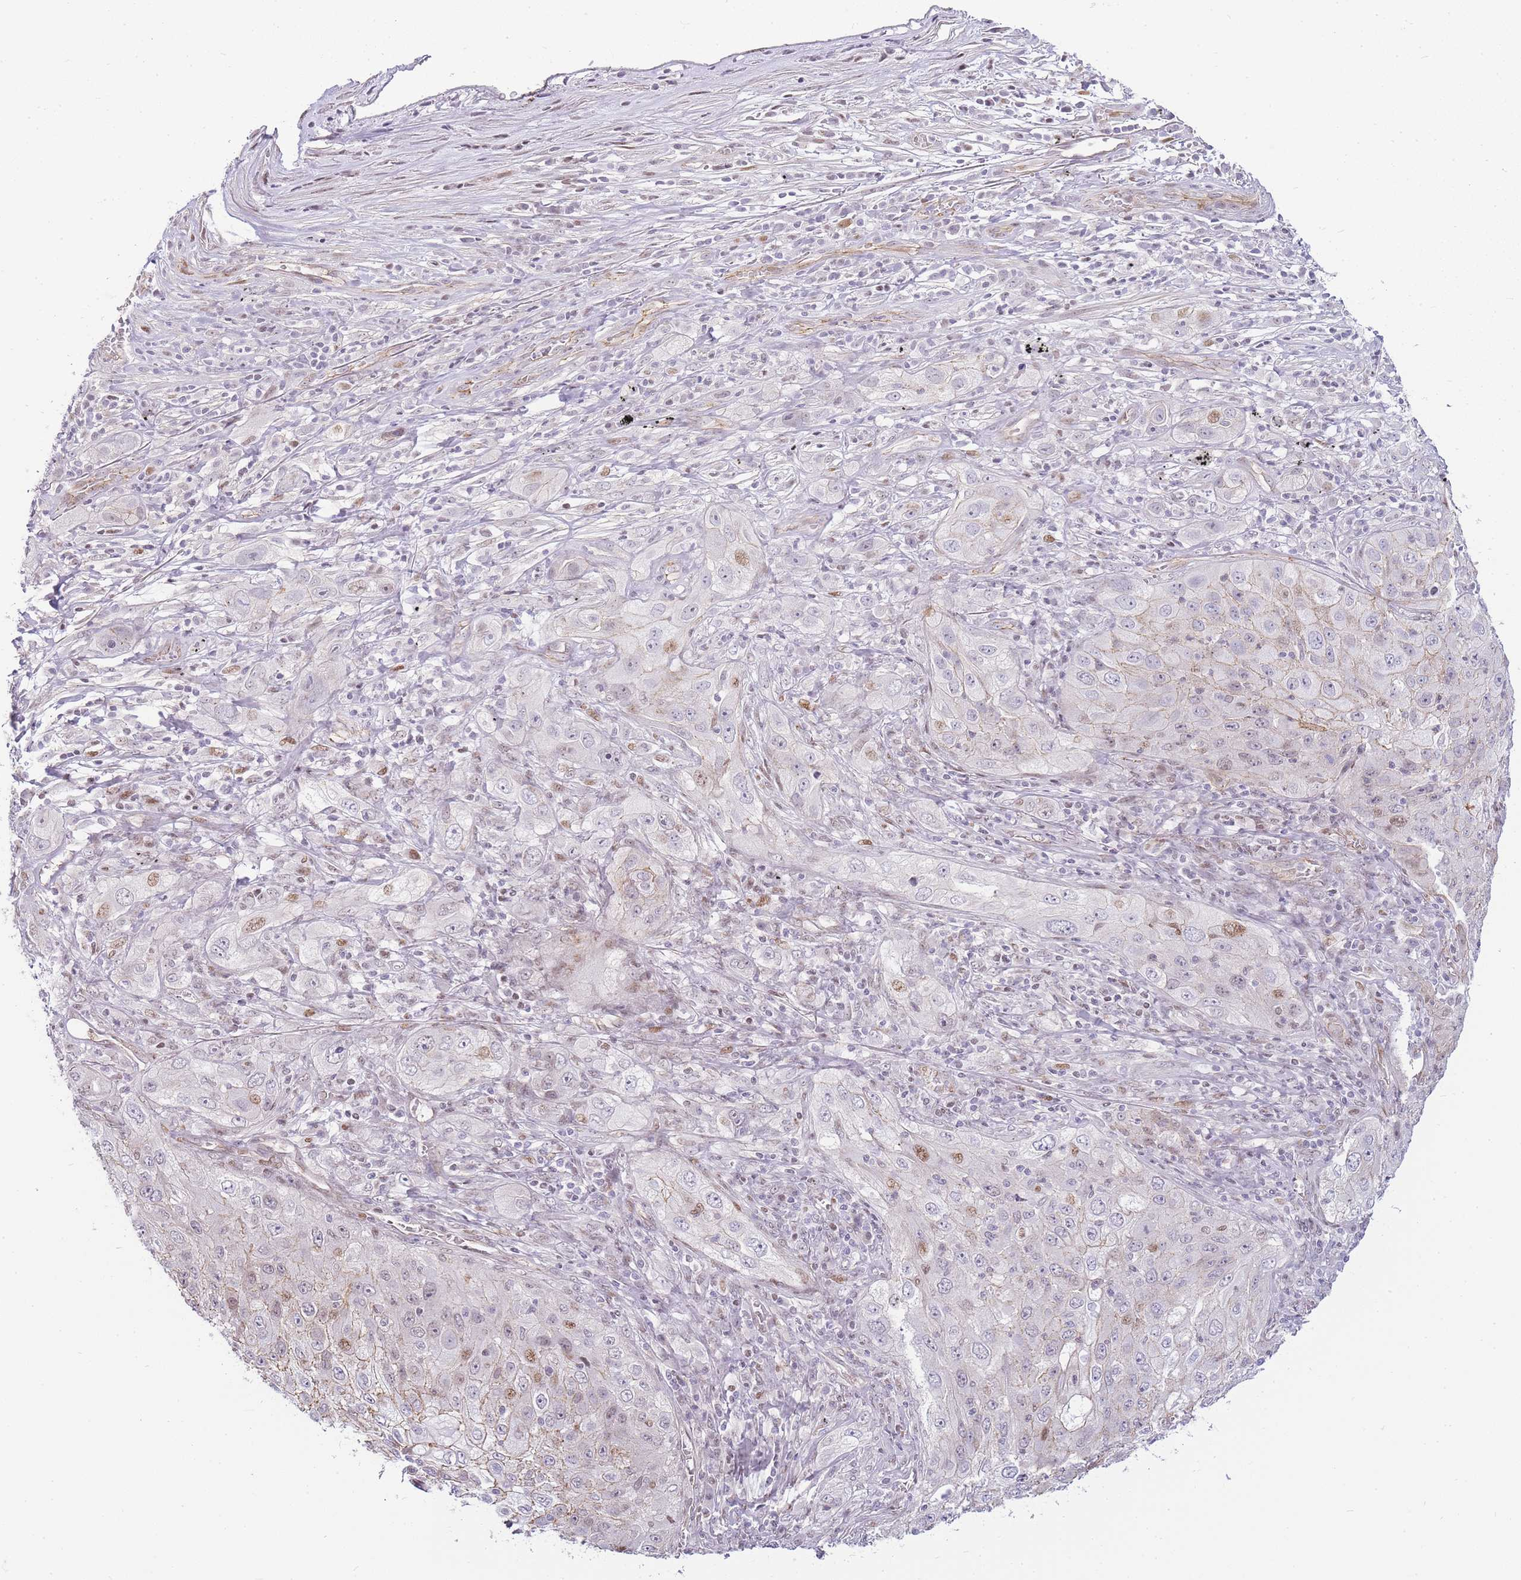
{"staining": {"intensity": "moderate", "quantity": "25%-75%", "location": "nuclear"}, "tissue": "lung cancer", "cell_type": "Tumor cells", "image_type": "cancer", "snomed": [{"axis": "morphology", "description": "Squamous cell carcinoma, NOS"}, {"axis": "topography", "description": "Lung"}], "caption": "Lung cancer (squamous cell carcinoma) was stained to show a protein in brown. There is medium levels of moderate nuclear staining in about 25%-75% of tumor cells.", "gene": "CLBA1", "patient": {"sex": "female", "age": 69}}